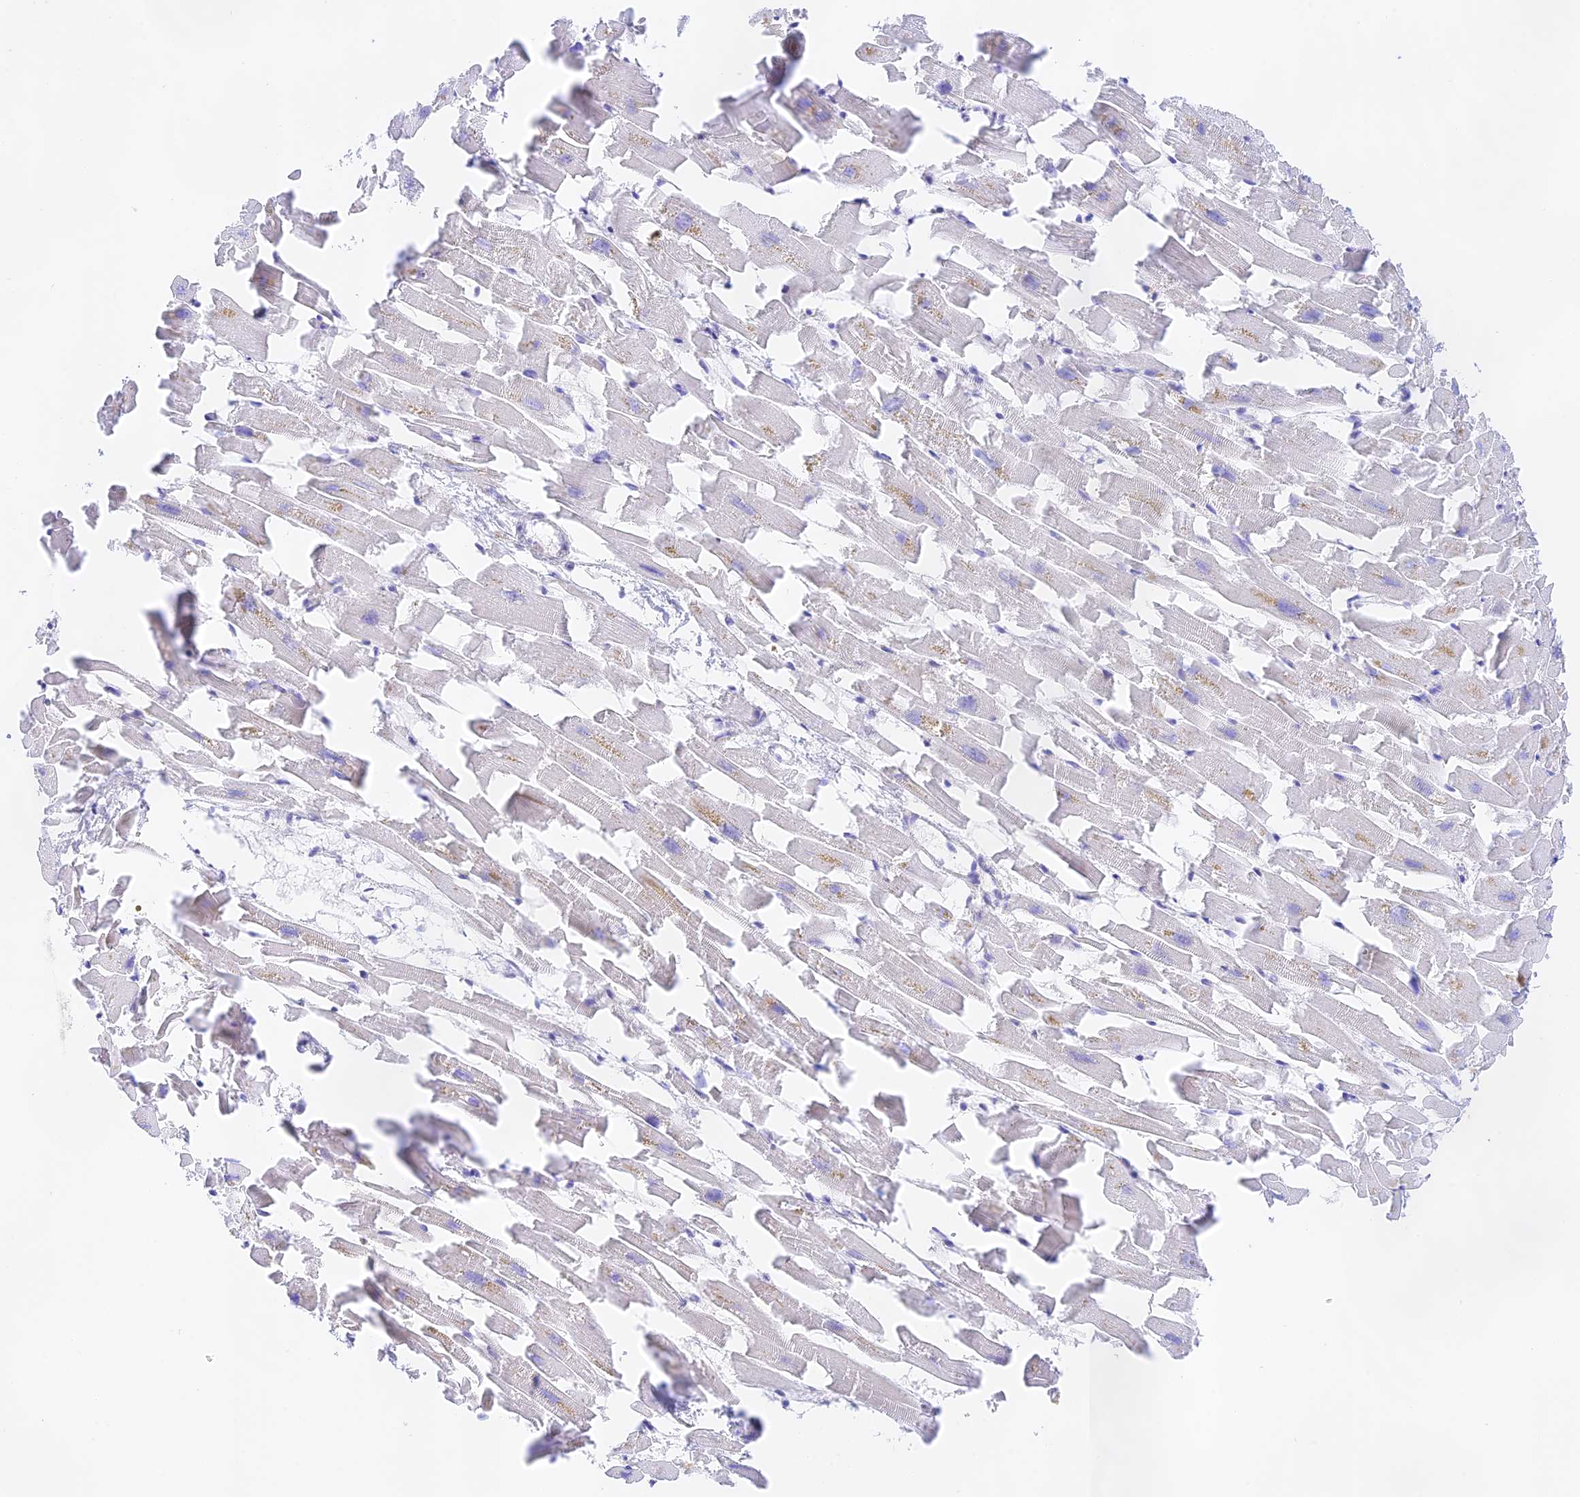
{"staining": {"intensity": "negative", "quantity": "none", "location": "none"}, "tissue": "heart muscle", "cell_type": "Cardiomyocytes", "image_type": "normal", "snomed": [{"axis": "morphology", "description": "Normal tissue, NOS"}, {"axis": "topography", "description": "Heart"}], "caption": "Immunohistochemistry (IHC) of benign human heart muscle exhibits no expression in cardiomyocytes.", "gene": "DENND1C", "patient": {"sex": "female", "age": 64}}